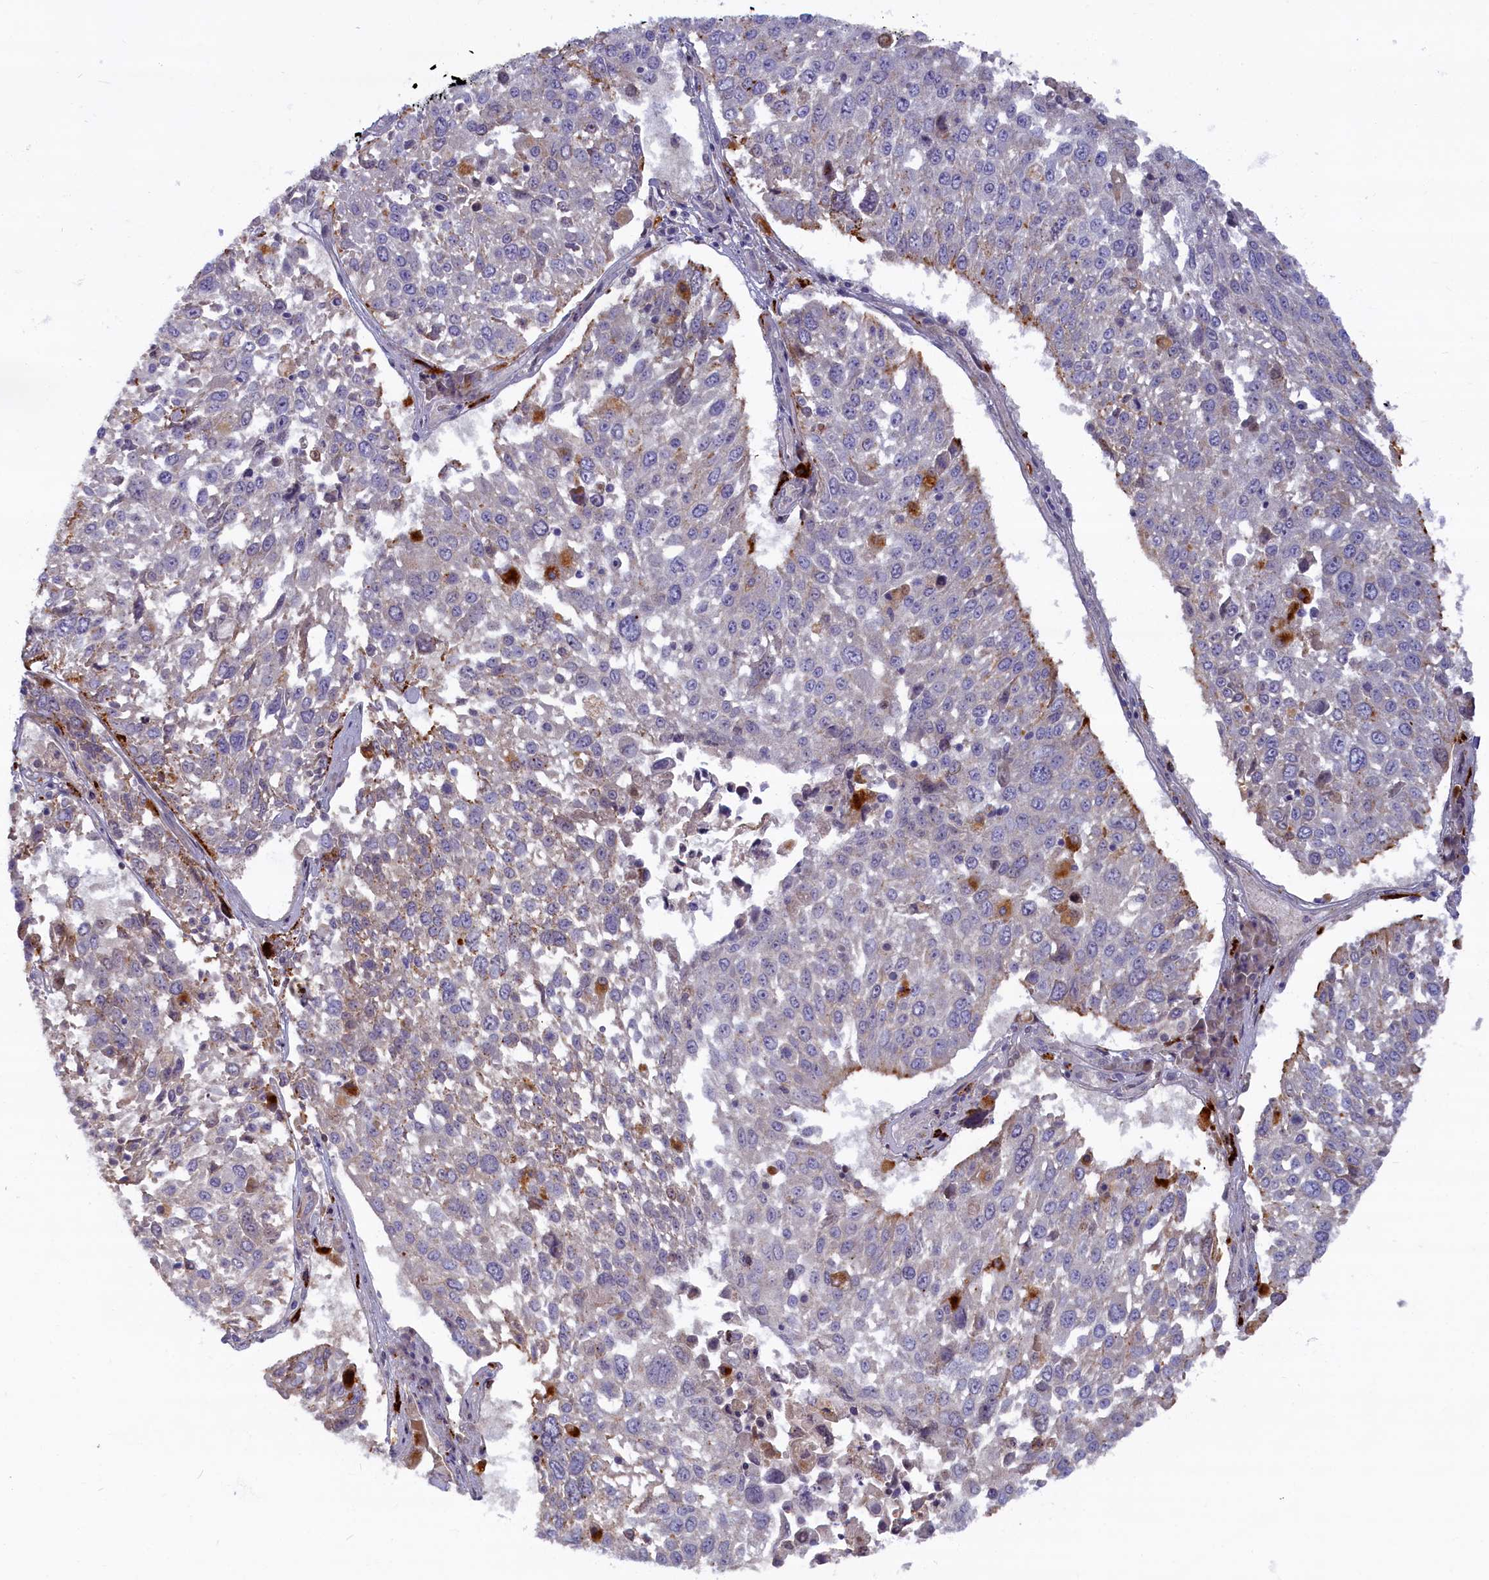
{"staining": {"intensity": "negative", "quantity": "none", "location": "none"}, "tissue": "lung cancer", "cell_type": "Tumor cells", "image_type": "cancer", "snomed": [{"axis": "morphology", "description": "Squamous cell carcinoma, NOS"}, {"axis": "topography", "description": "Lung"}], "caption": "Tumor cells show no significant expression in lung cancer.", "gene": "FCSK", "patient": {"sex": "male", "age": 65}}